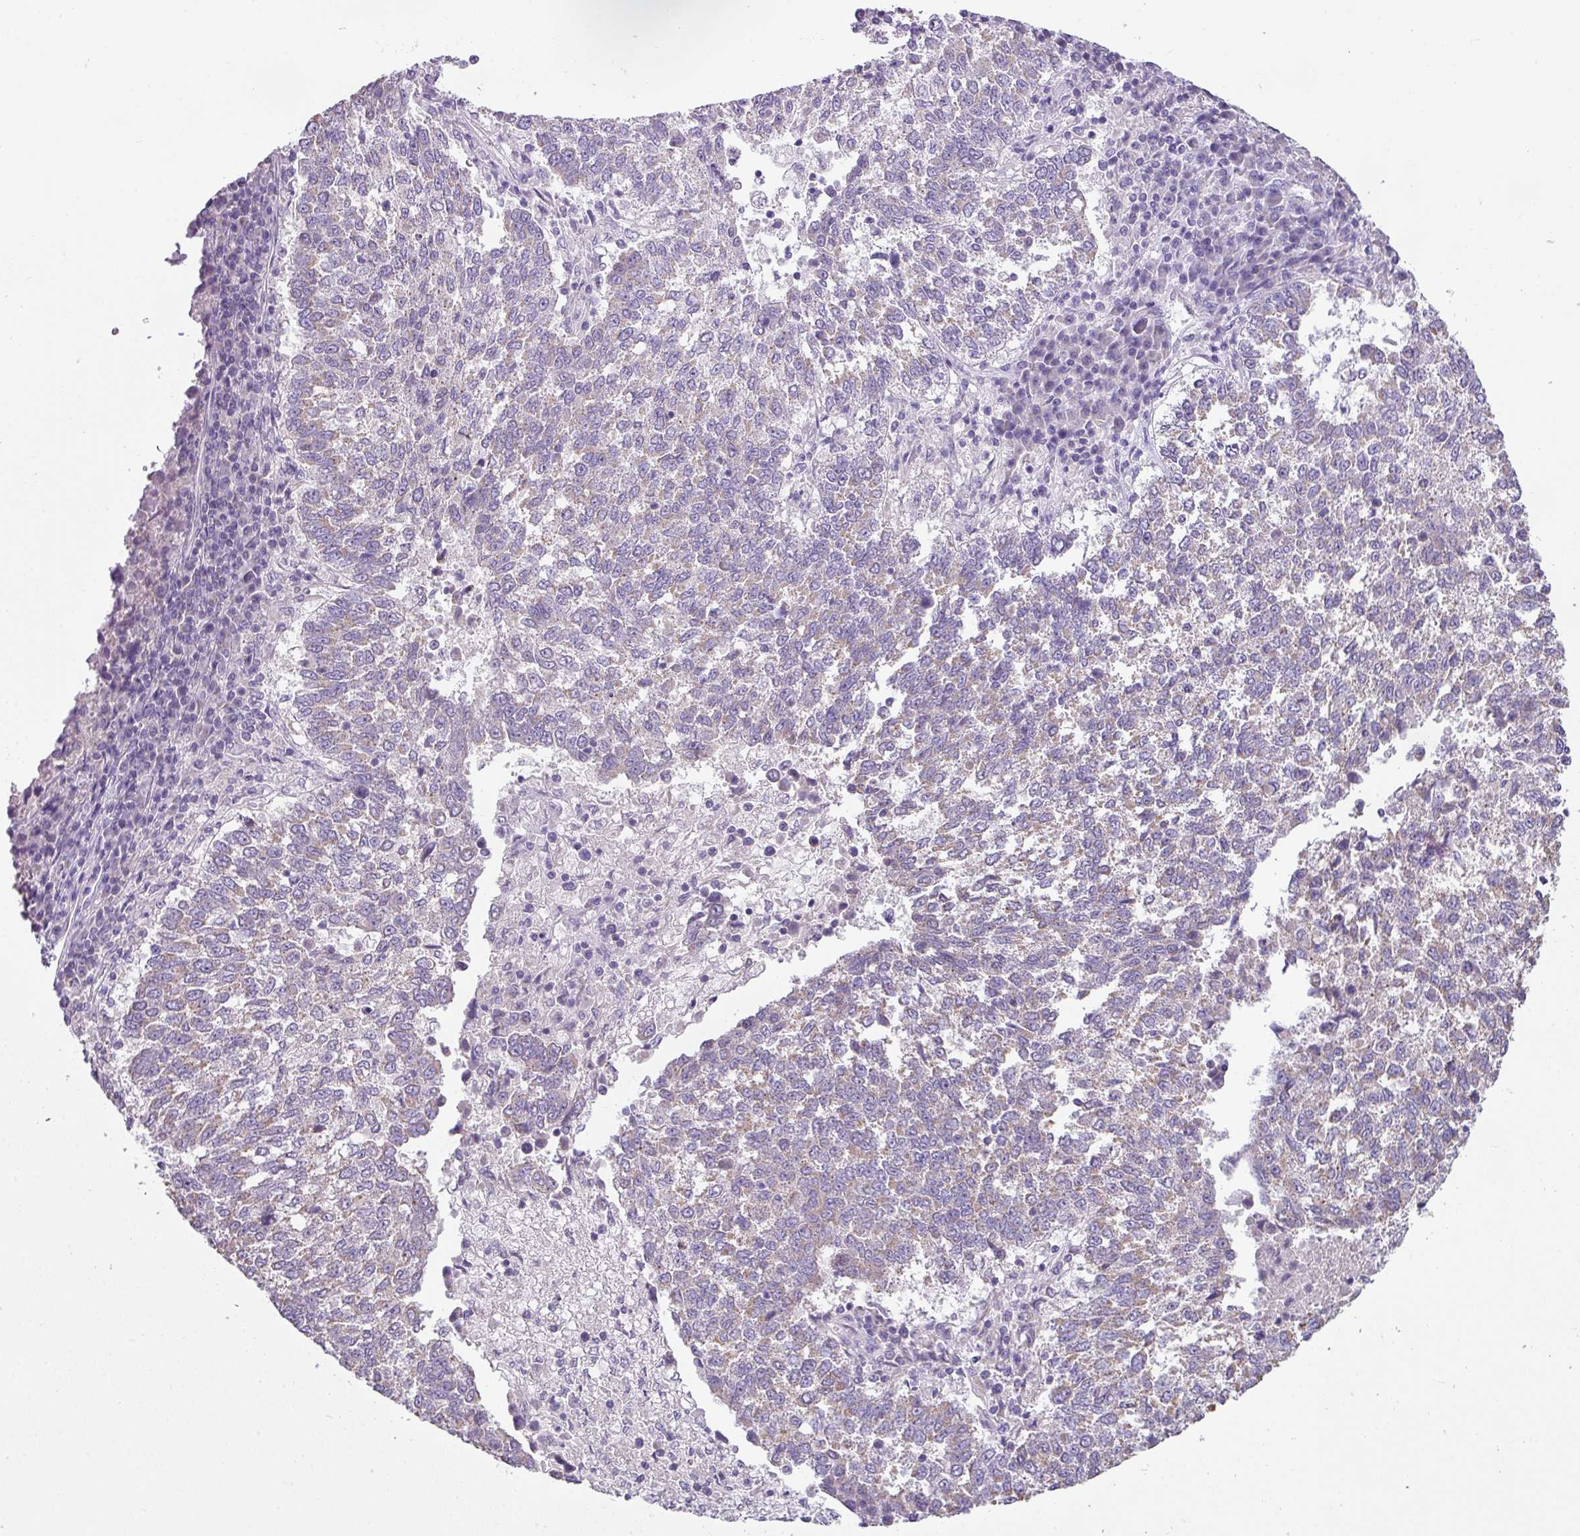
{"staining": {"intensity": "weak", "quantity": "25%-75%", "location": "cytoplasmic/membranous"}, "tissue": "lung cancer", "cell_type": "Tumor cells", "image_type": "cancer", "snomed": [{"axis": "morphology", "description": "Squamous cell carcinoma, NOS"}, {"axis": "topography", "description": "Lung"}], "caption": "A brown stain shows weak cytoplasmic/membranous staining of a protein in lung squamous cell carcinoma tumor cells.", "gene": "PALS2", "patient": {"sex": "male", "age": 73}}